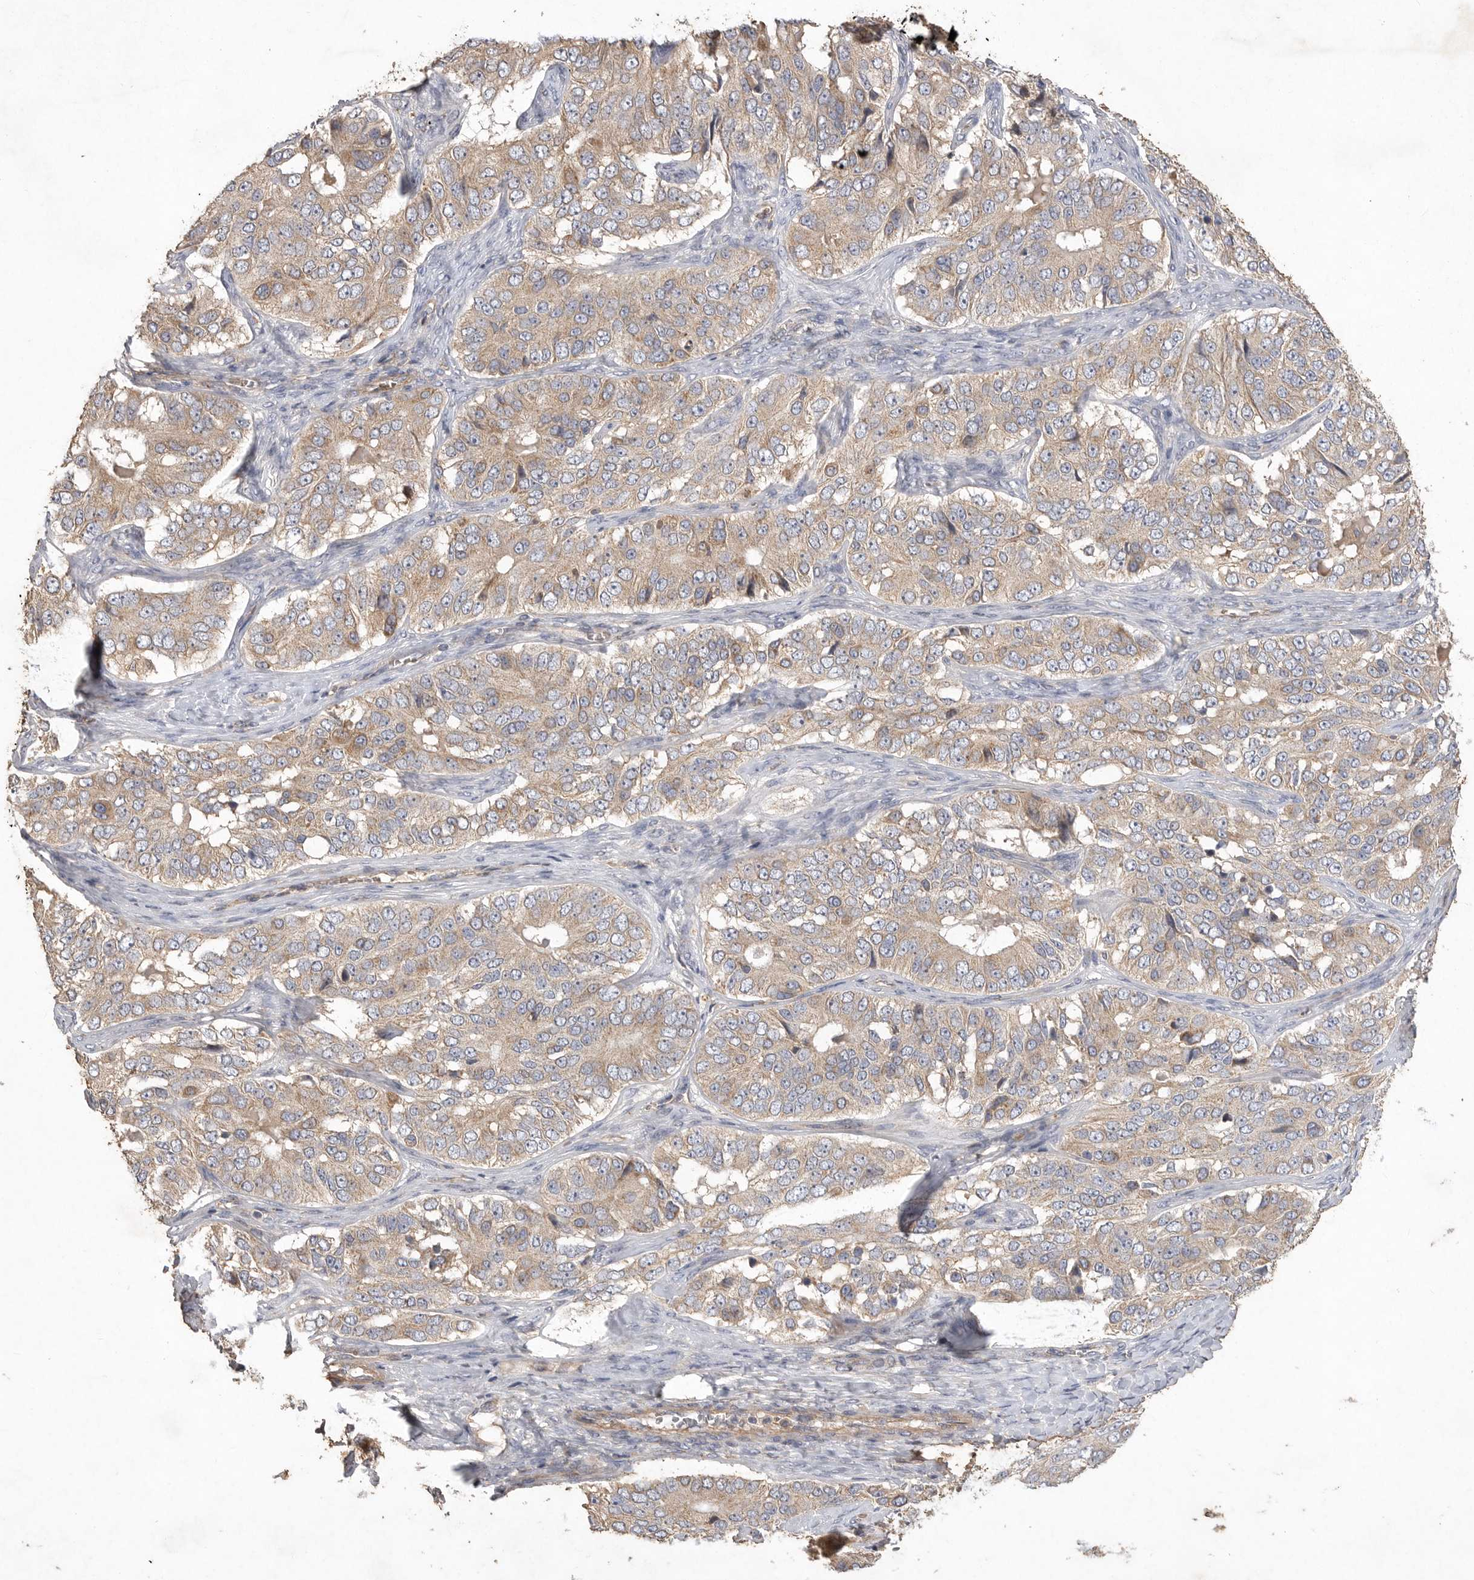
{"staining": {"intensity": "weak", "quantity": ">75%", "location": "cytoplasmic/membranous"}, "tissue": "ovarian cancer", "cell_type": "Tumor cells", "image_type": "cancer", "snomed": [{"axis": "morphology", "description": "Carcinoma, endometroid"}, {"axis": "topography", "description": "Ovary"}], "caption": "Endometroid carcinoma (ovarian) stained with DAB IHC shows low levels of weak cytoplasmic/membranous expression in approximately >75% of tumor cells. The staining was performed using DAB (3,3'-diaminobenzidine) to visualize the protein expression in brown, while the nuclei were stained in blue with hematoxylin (Magnification: 20x).", "gene": "MRPL41", "patient": {"sex": "female", "age": 51}}